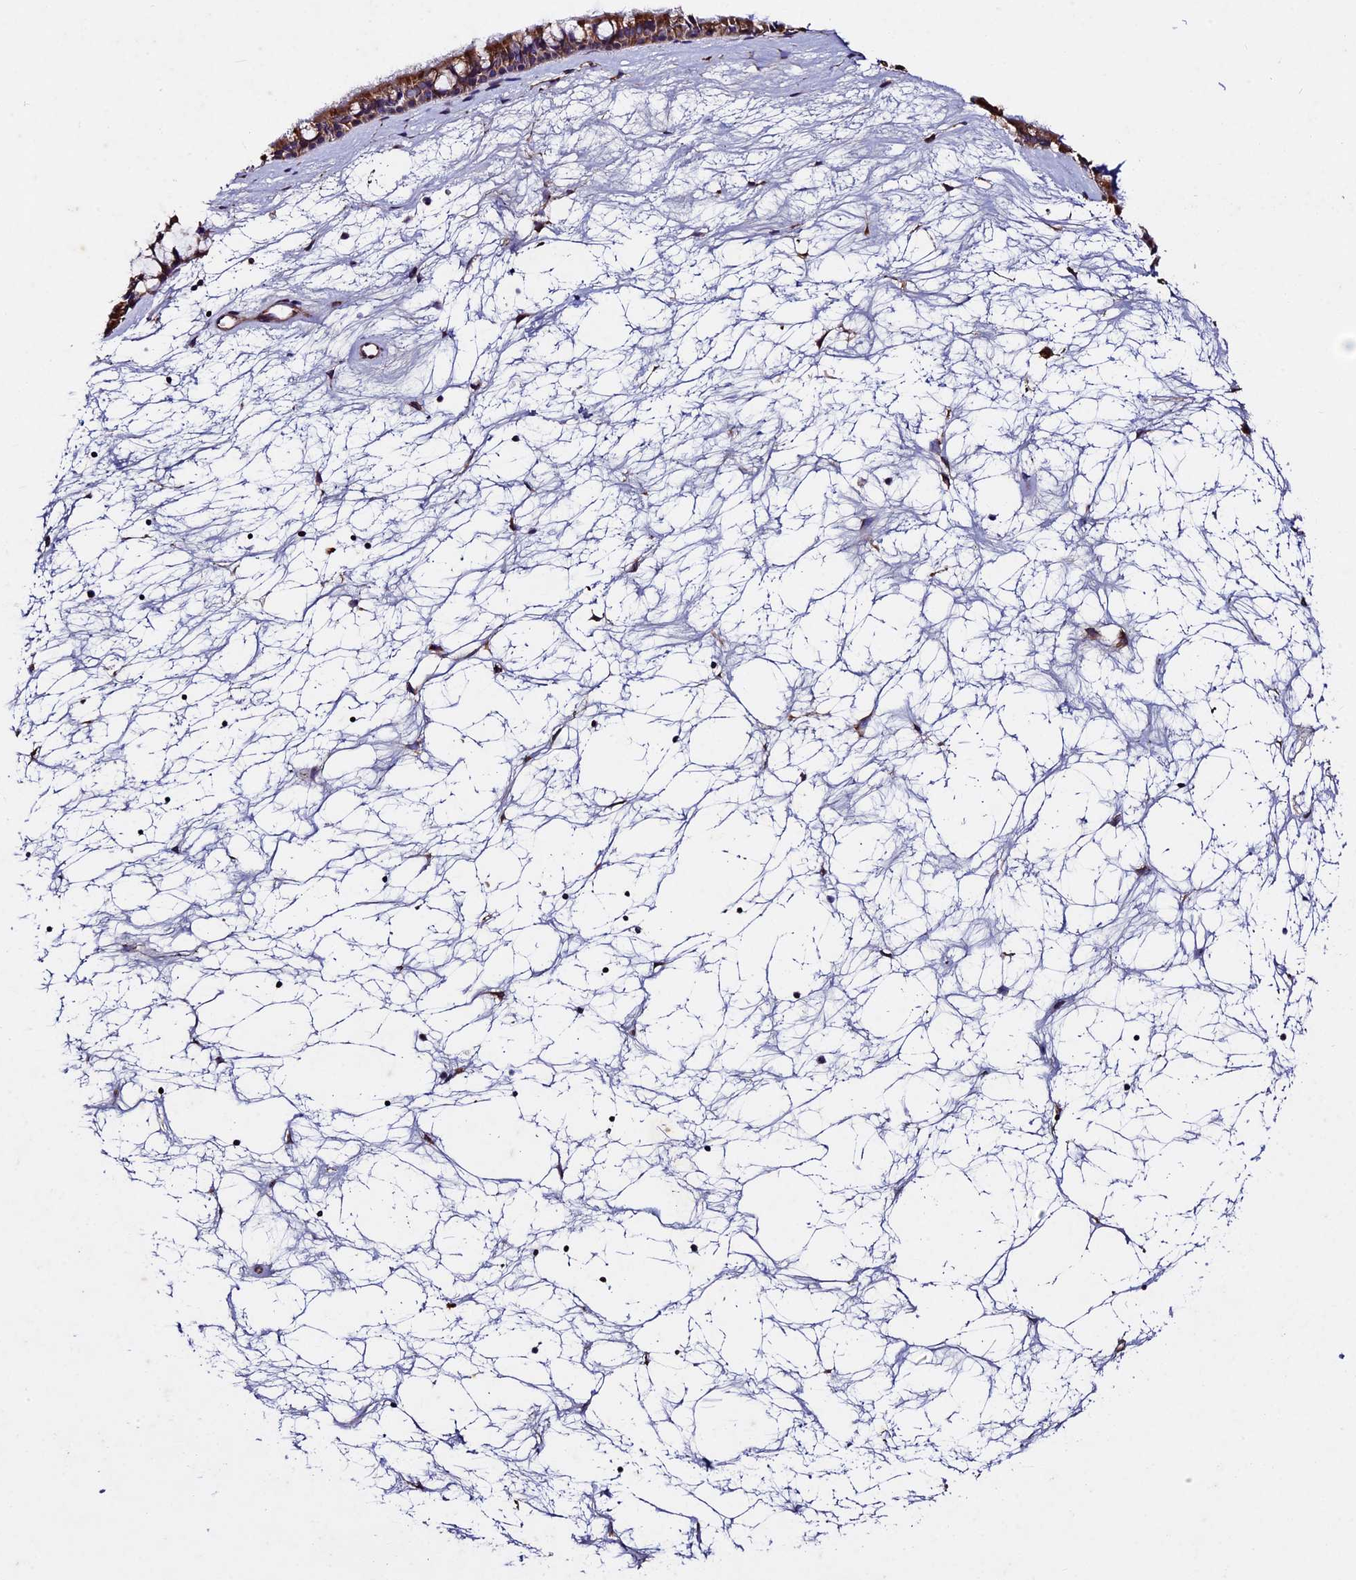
{"staining": {"intensity": "strong", "quantity": ">75%", "location": "cytoplasmic/membranous"}, "tissue": "nasopharynx", "cell_type": "Respiratory epithelial cells", "image_type": "normal", "snomed": [{"axis": "morphology", "description": "Normal tissue, NOS"}, {"axis": "topography", "description": "Nasopharynx"}], "caption": "Immunohistochemistry micrograph of normal nasopharynx: human nasopharynx stained using IHC shows high levels of strong protein expression localized specifically in the cytoplasmic/membranous of respiratory epithelial cells, appearing as a cytoplasmic/membranous brown color.", "gene": "RNF17", "patient": {"sex": "male", "age": 64}}